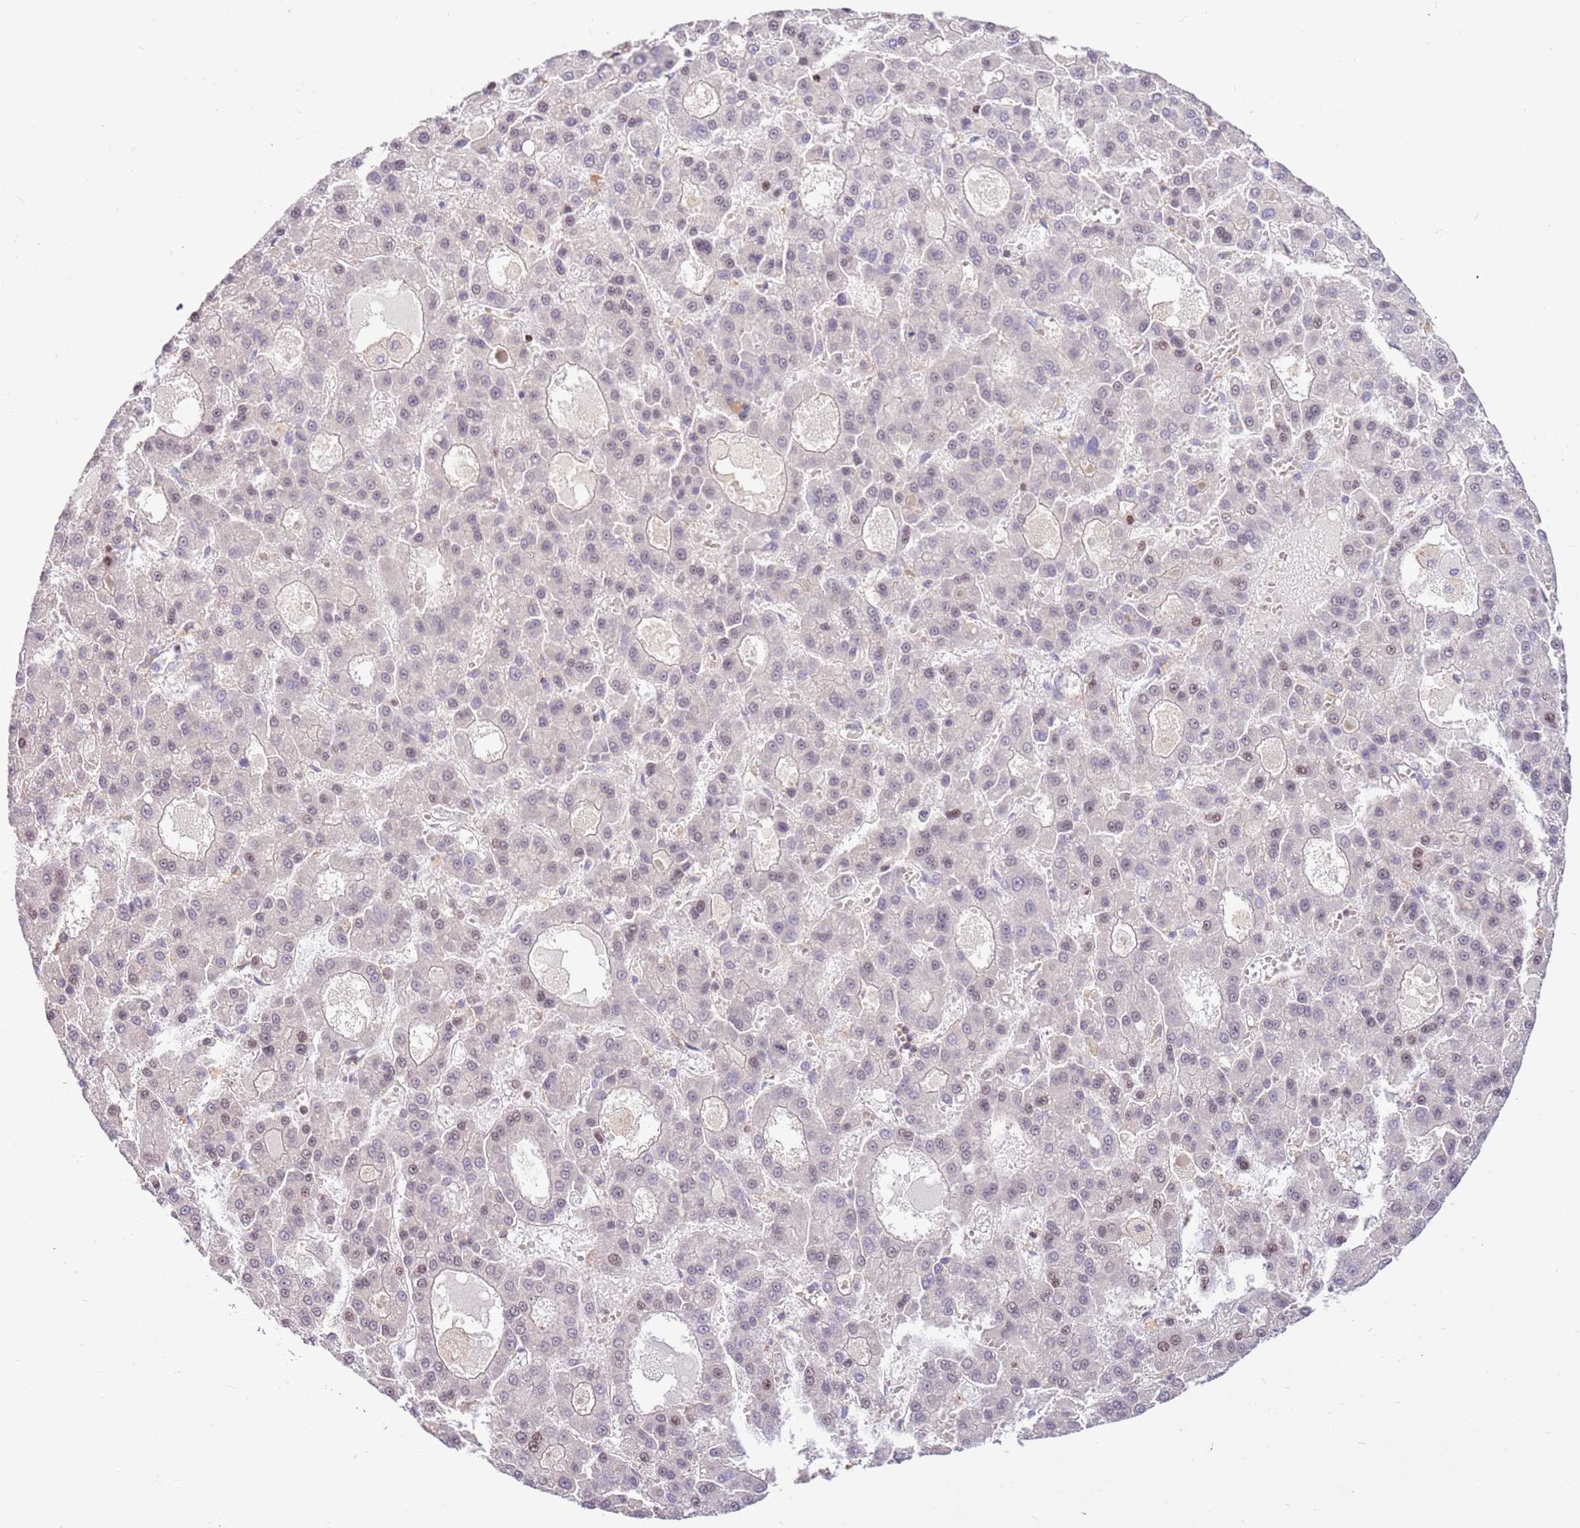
{"staining": {"intensity": "negative", "quantity": "none", "location": "none"}, "tissue": "liver cancer", "cell_type": "Tumor cells", "image_type": "cancer", "snomed": [{"axis": "morphology", "description": "Carcinoma, Hepatocellular, NOS"}, {"axis": "topography", "description": "Liver"}], "caption": "This is an immunohistochemistry (IHC) image of liver cancer. There is no staining in tumor cells.", "gene": "EVA1B", "patient": {"sex": "male", "age": 70}}